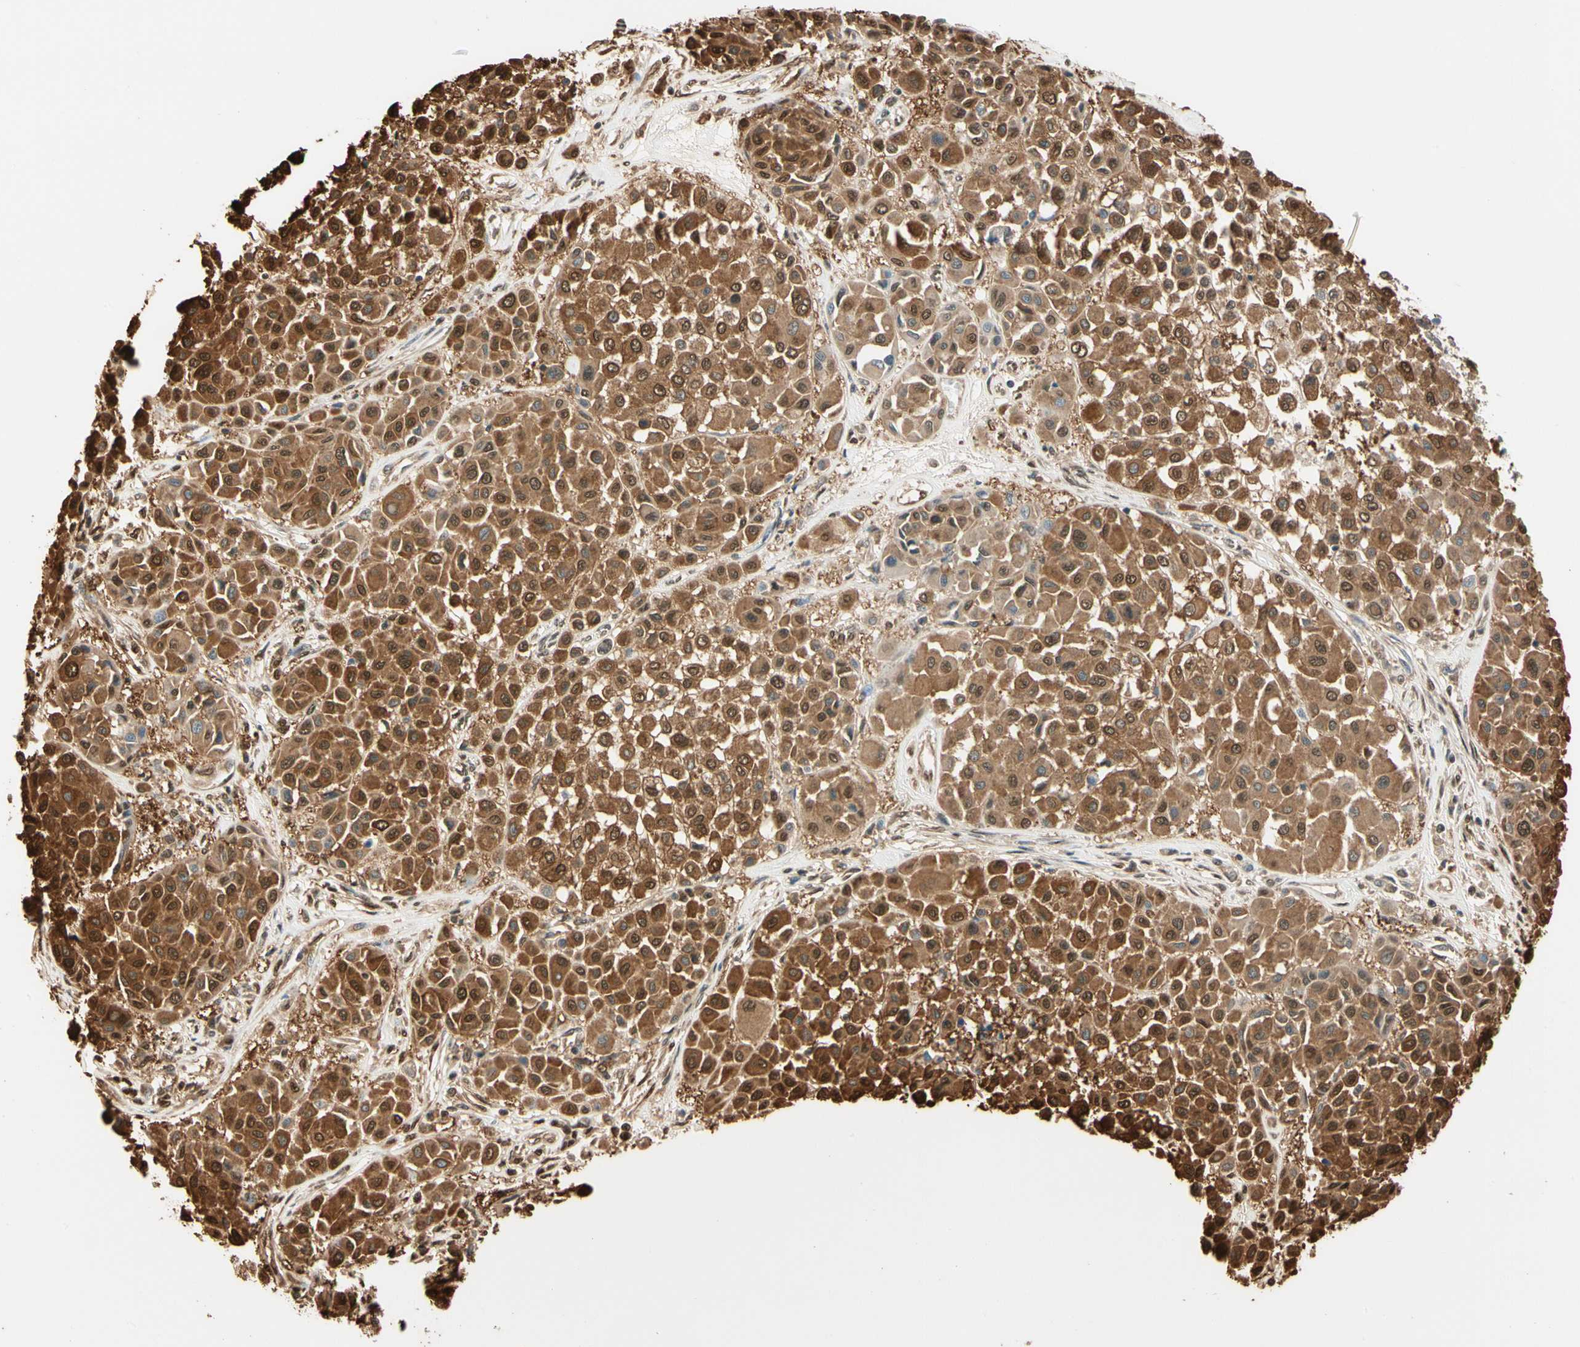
{"staining": {"intensity": "moderate", "quantity": ">75%", "location": "cytoplasmic/membranous,nuclear"}, "tissue": "melanoma", "cell_type": "Tumor cells", "image_type": "cancer", "snomed": [{"axis": "morphology", "description": "Malignant melanoma, Metastatic site"}, {"axis": "topography", "description": "Soft tissue"}], "caption": "Immunohistochemistry (IHC) photomicrograph of human melanoma stained for a protein (brown), which exhibits medium levels of moderate cytoplasmic/membranous and nuclear positivity in approximately >75% of tumor cells.", "gene": "PNCK", "patient": {"sex": "male", "age": 41}}